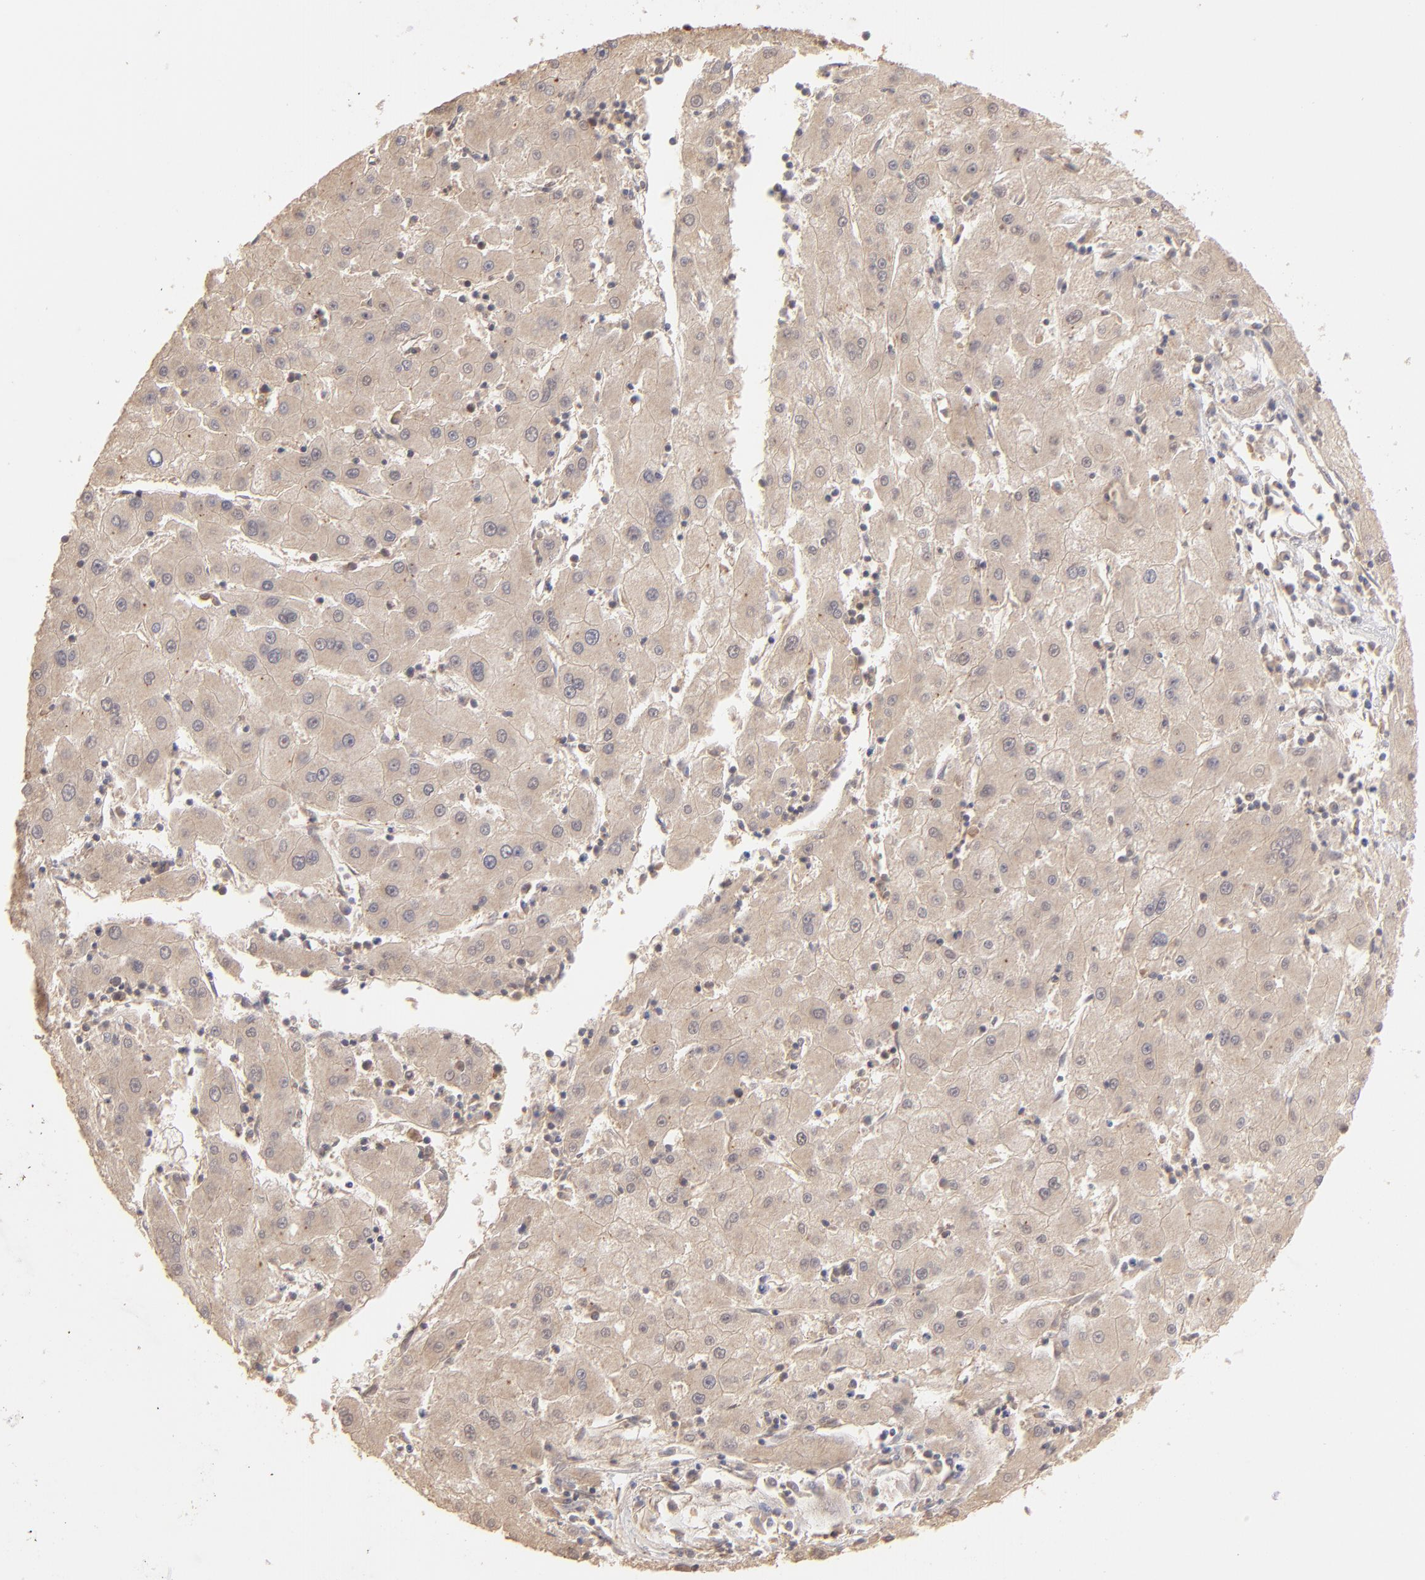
{"staining": {"intensity": "weak", "quantity": ">75%", "location": "cytoplasmic/membranous"}, "tissue": "liver cancer", "cell_type": "Tumor cells", "image_type": "cancer", "snomed": [{"axis": "morphology", "description": "Carcinoma, Hepatocellular, NOS"}, {"axis": "topography", "description": "Liver"}], "caption": "Protein analysis of liver hepatocellular carcinoma tissue exhibits weak cytoplasmic/membranous positivity in about >75% of tumor cells.", "gene": "CLOCK", "patient": {"sex": "male", "age": 72}}